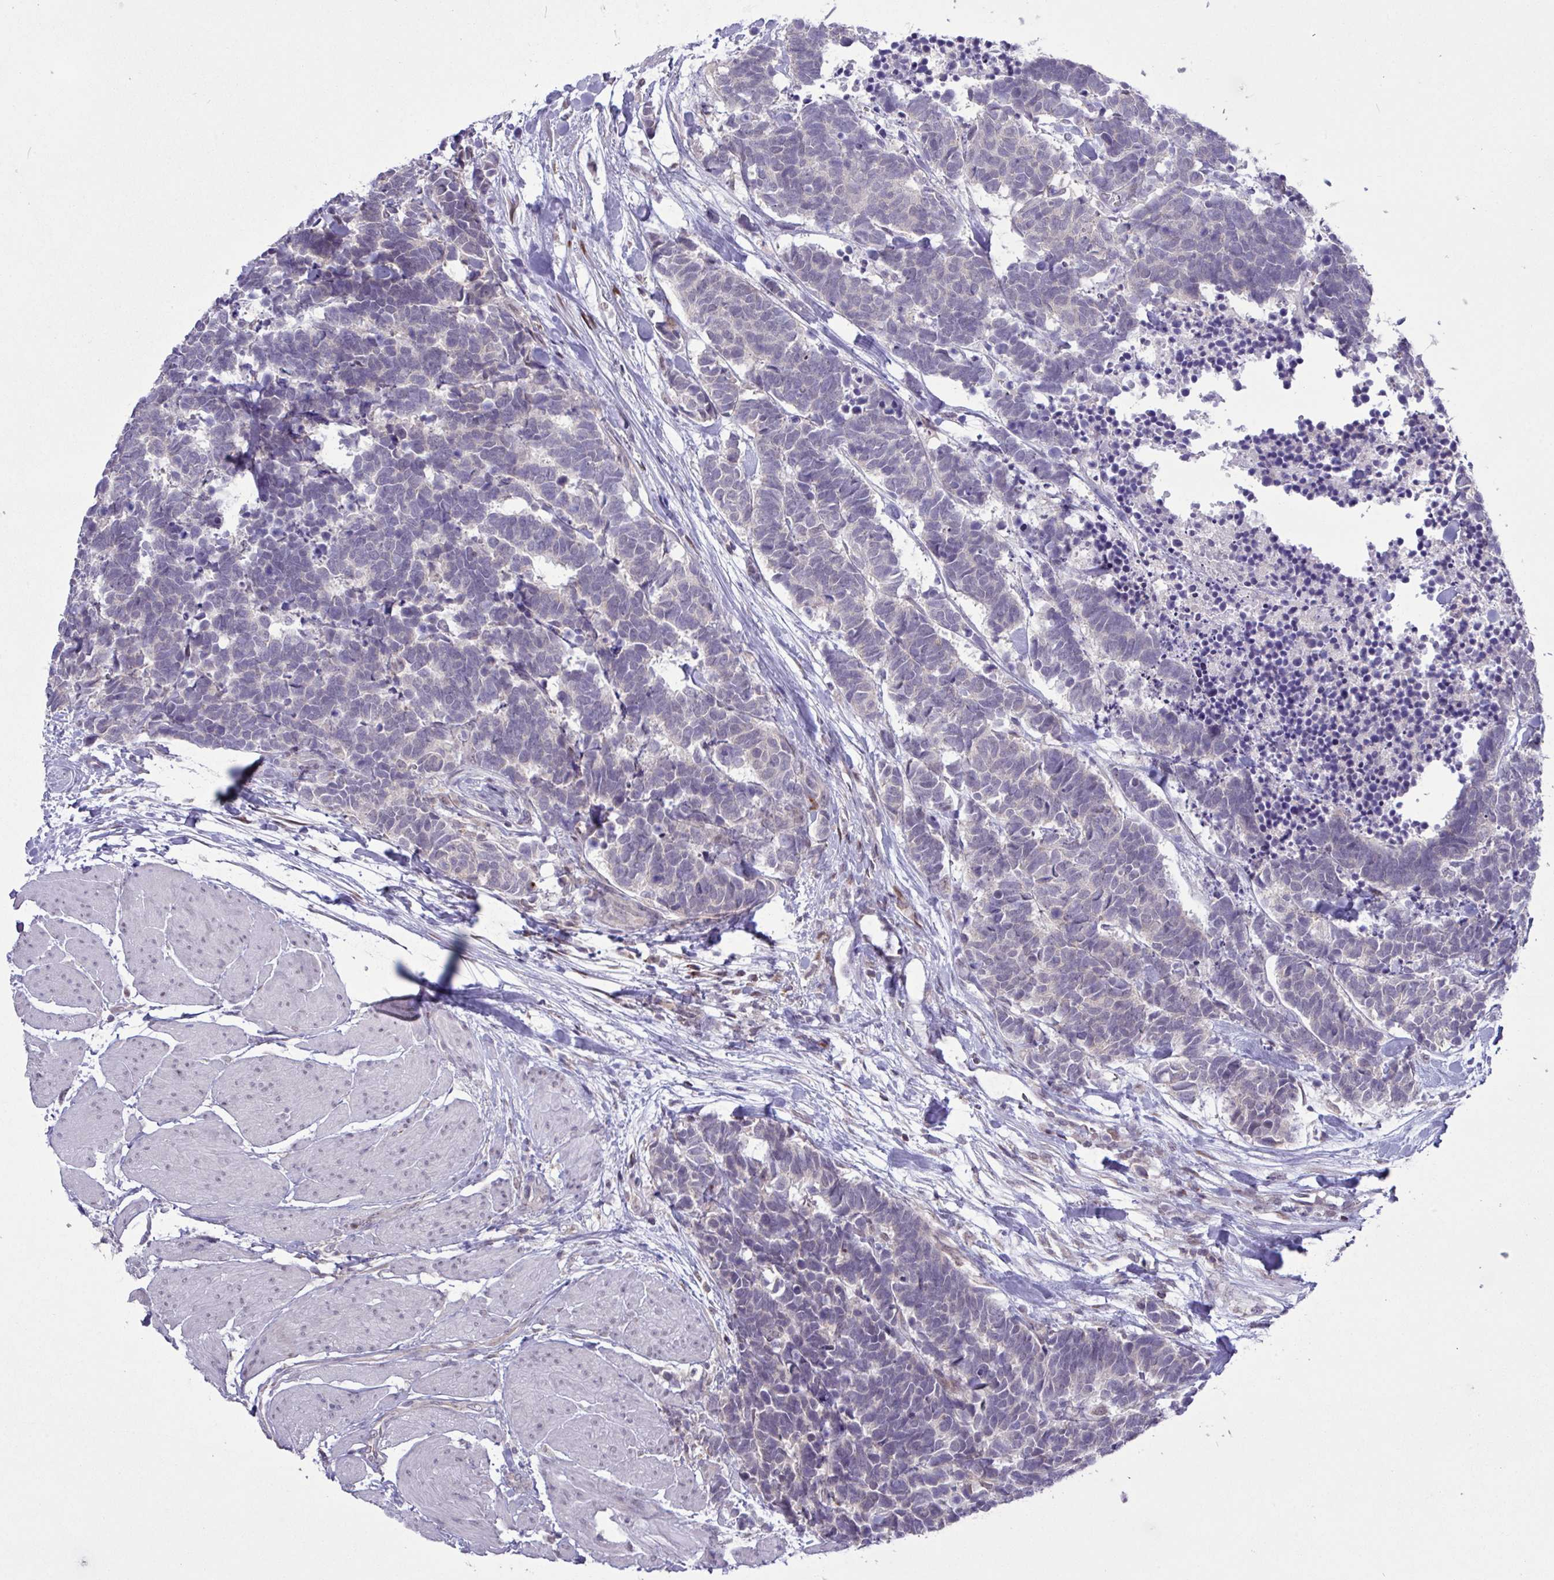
{"staining": {"intensity": "negative", "quantity": "none", "location": "none"}, "tissue": "carcinoid", "cell_type": "Tumor cells", "image_type": "cancer", "snomed": [{"axis": "morphology", "description": "Carcinoma, NOS"}, {"axis": "morphology", "description": "Carcinoid, malignant, NOS"}, {"axis": "topography", "description": "Urinary bladder"}], "caption": "This is a image of immunohistochemistry staining of carcinoid, which shows no staining in tumor cells.", "gene": "RTL3", "patient": {"sex": "male", "age": 57}}